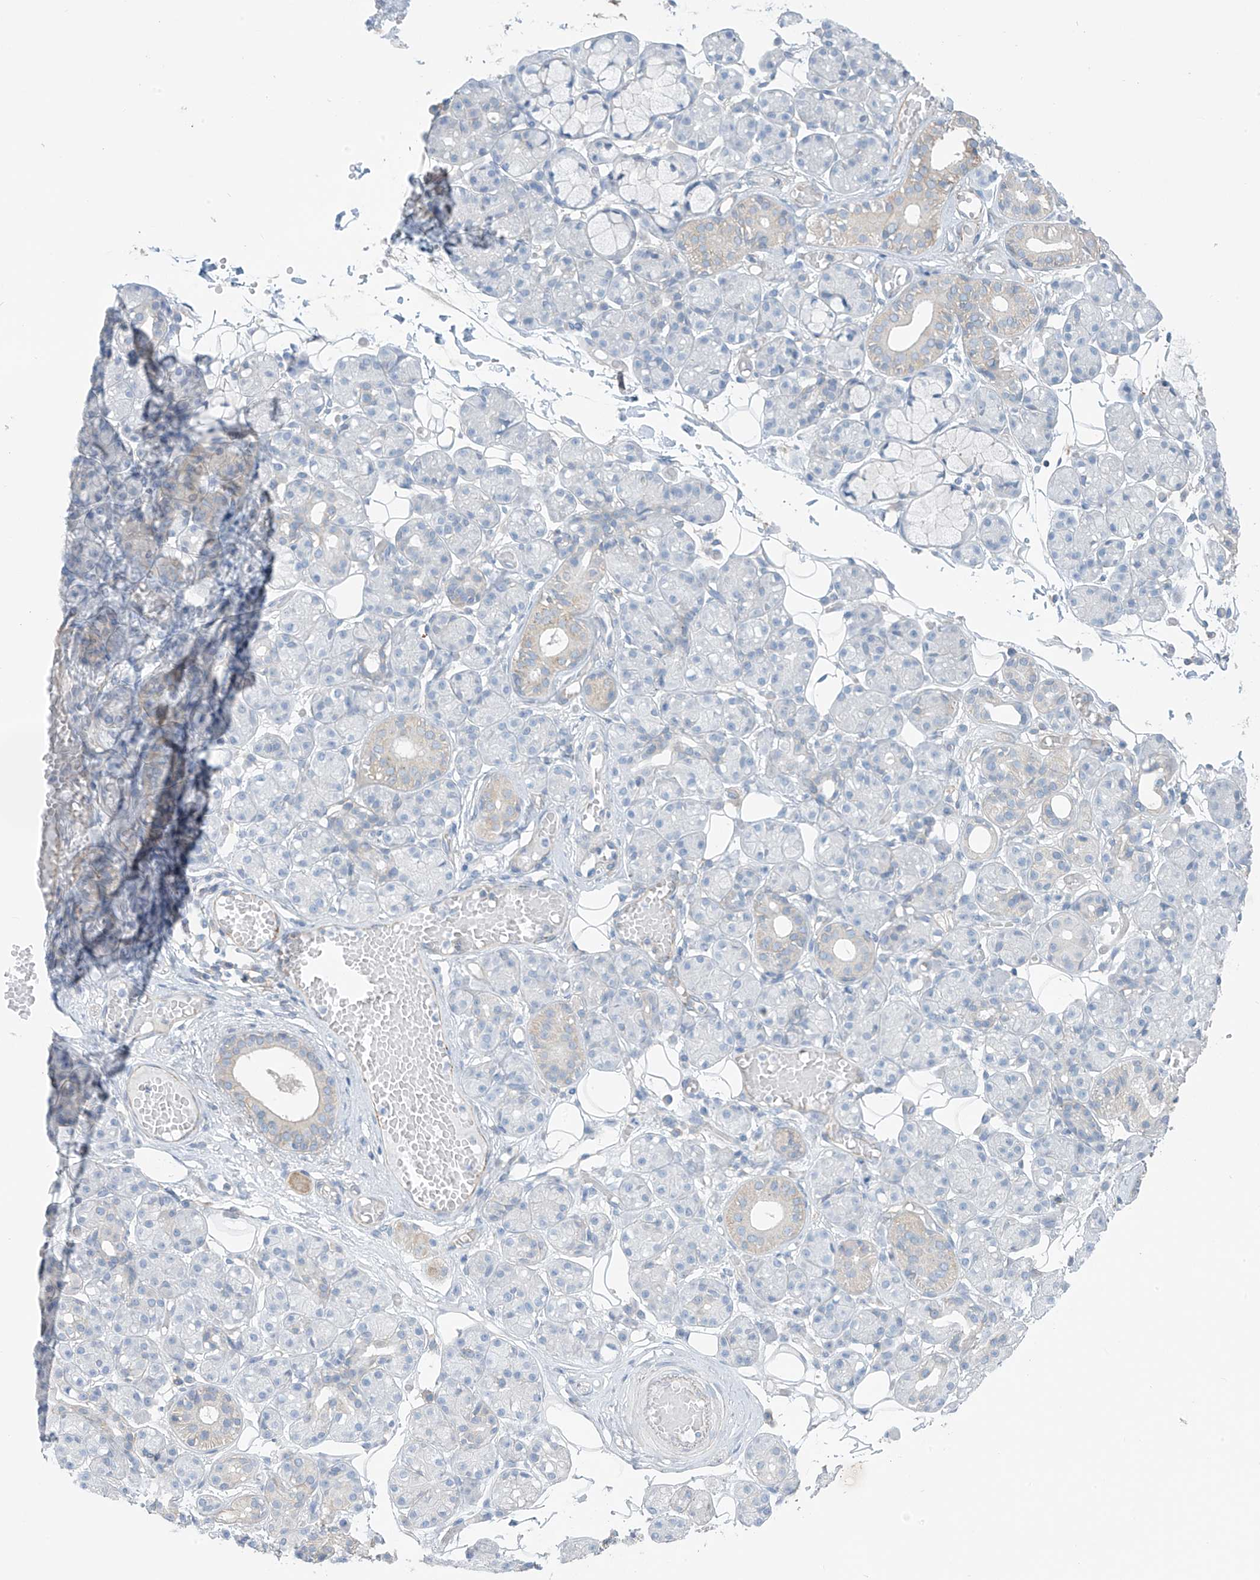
{"staining": {"intensity": "moderate", "quantity": "<25%", "location": "cytoplasmic/membranous"}, "tissue": "salivary gland", "cell_type": "Glandular cells", "image_type": "normal", "snomed": [{"axis": "morphology", "description": "Normal tissue, NOS"}, {"axis": "topography", "description": "Salivary gland"}], "caption": "The photomicrograph exhibits immunohistochemical staining of unremarkable salivary gland. There is moderate cytoplasmic/membranous positivity is appreciated in approximately <25% of glandular cells. The protein of interest is shown in brown color, while the nuclei are stained blue.", "gene": "ZNF846", "patient": {"sex": "male", "age": 63}}